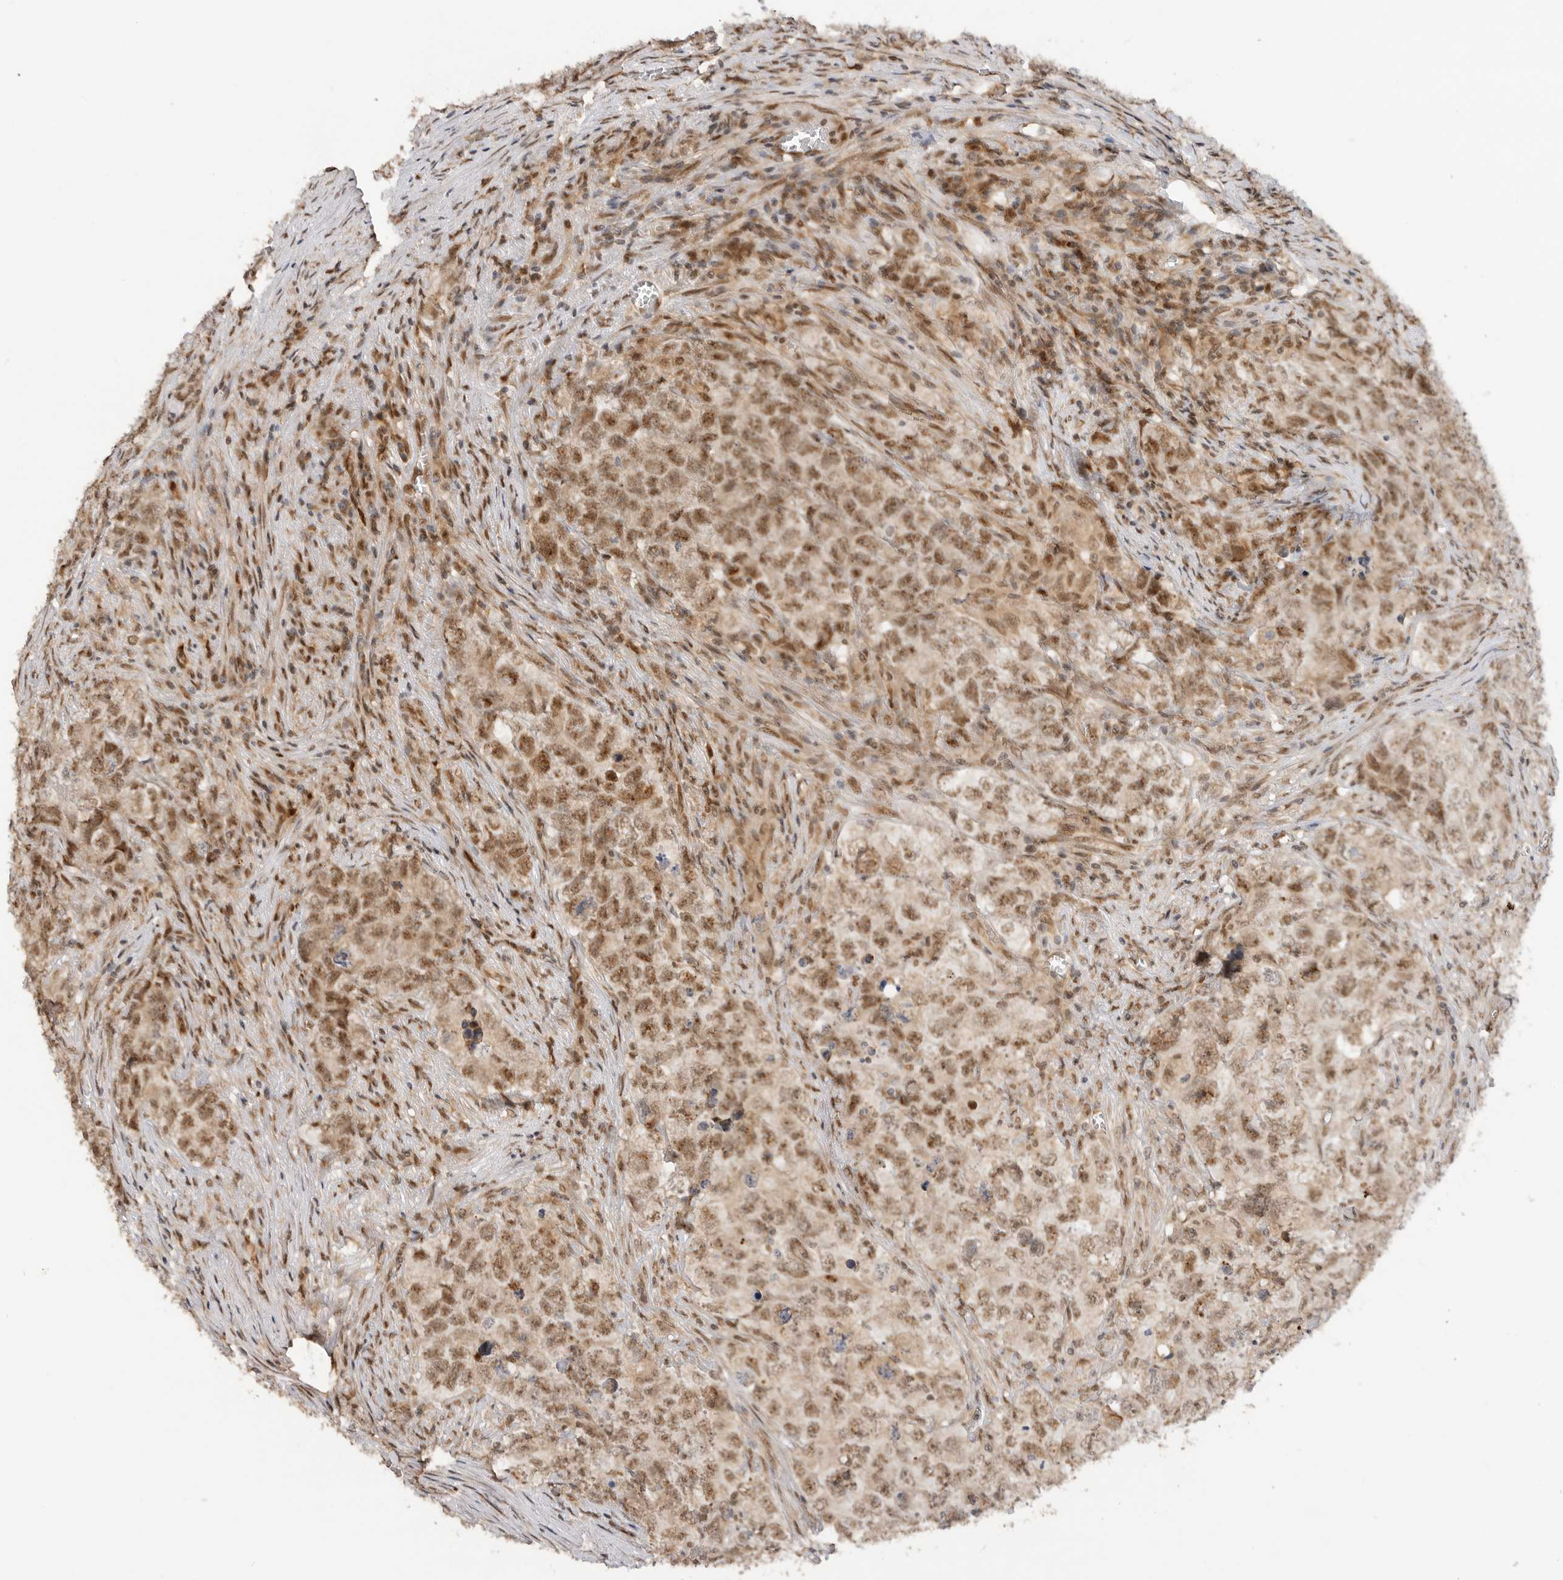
{"staining": {"intensity": "moderate", "quantity": ">75%", "location": "cytoplasmic/membranous,nuclear"}, "tissue": "testis cancer", "cell_type": "Tumor cells", "image_type": "cancer", "snomed": [{"axis": "morphology", "description": "Seminoma, NOS"}, {"axis": "morphology", "description": "Carcinoma, Embryonal, NOS"}, {"axis": "topography", "description": "Testis"}], "caption": "Protein staining of testis cancer tissue reveals moderate cytoplasmic/membranous and nuclear staining in approximately >75% of tumor cells.", "gene": "ALKAL1", "patient": {"sex": "male", "age": 43}}